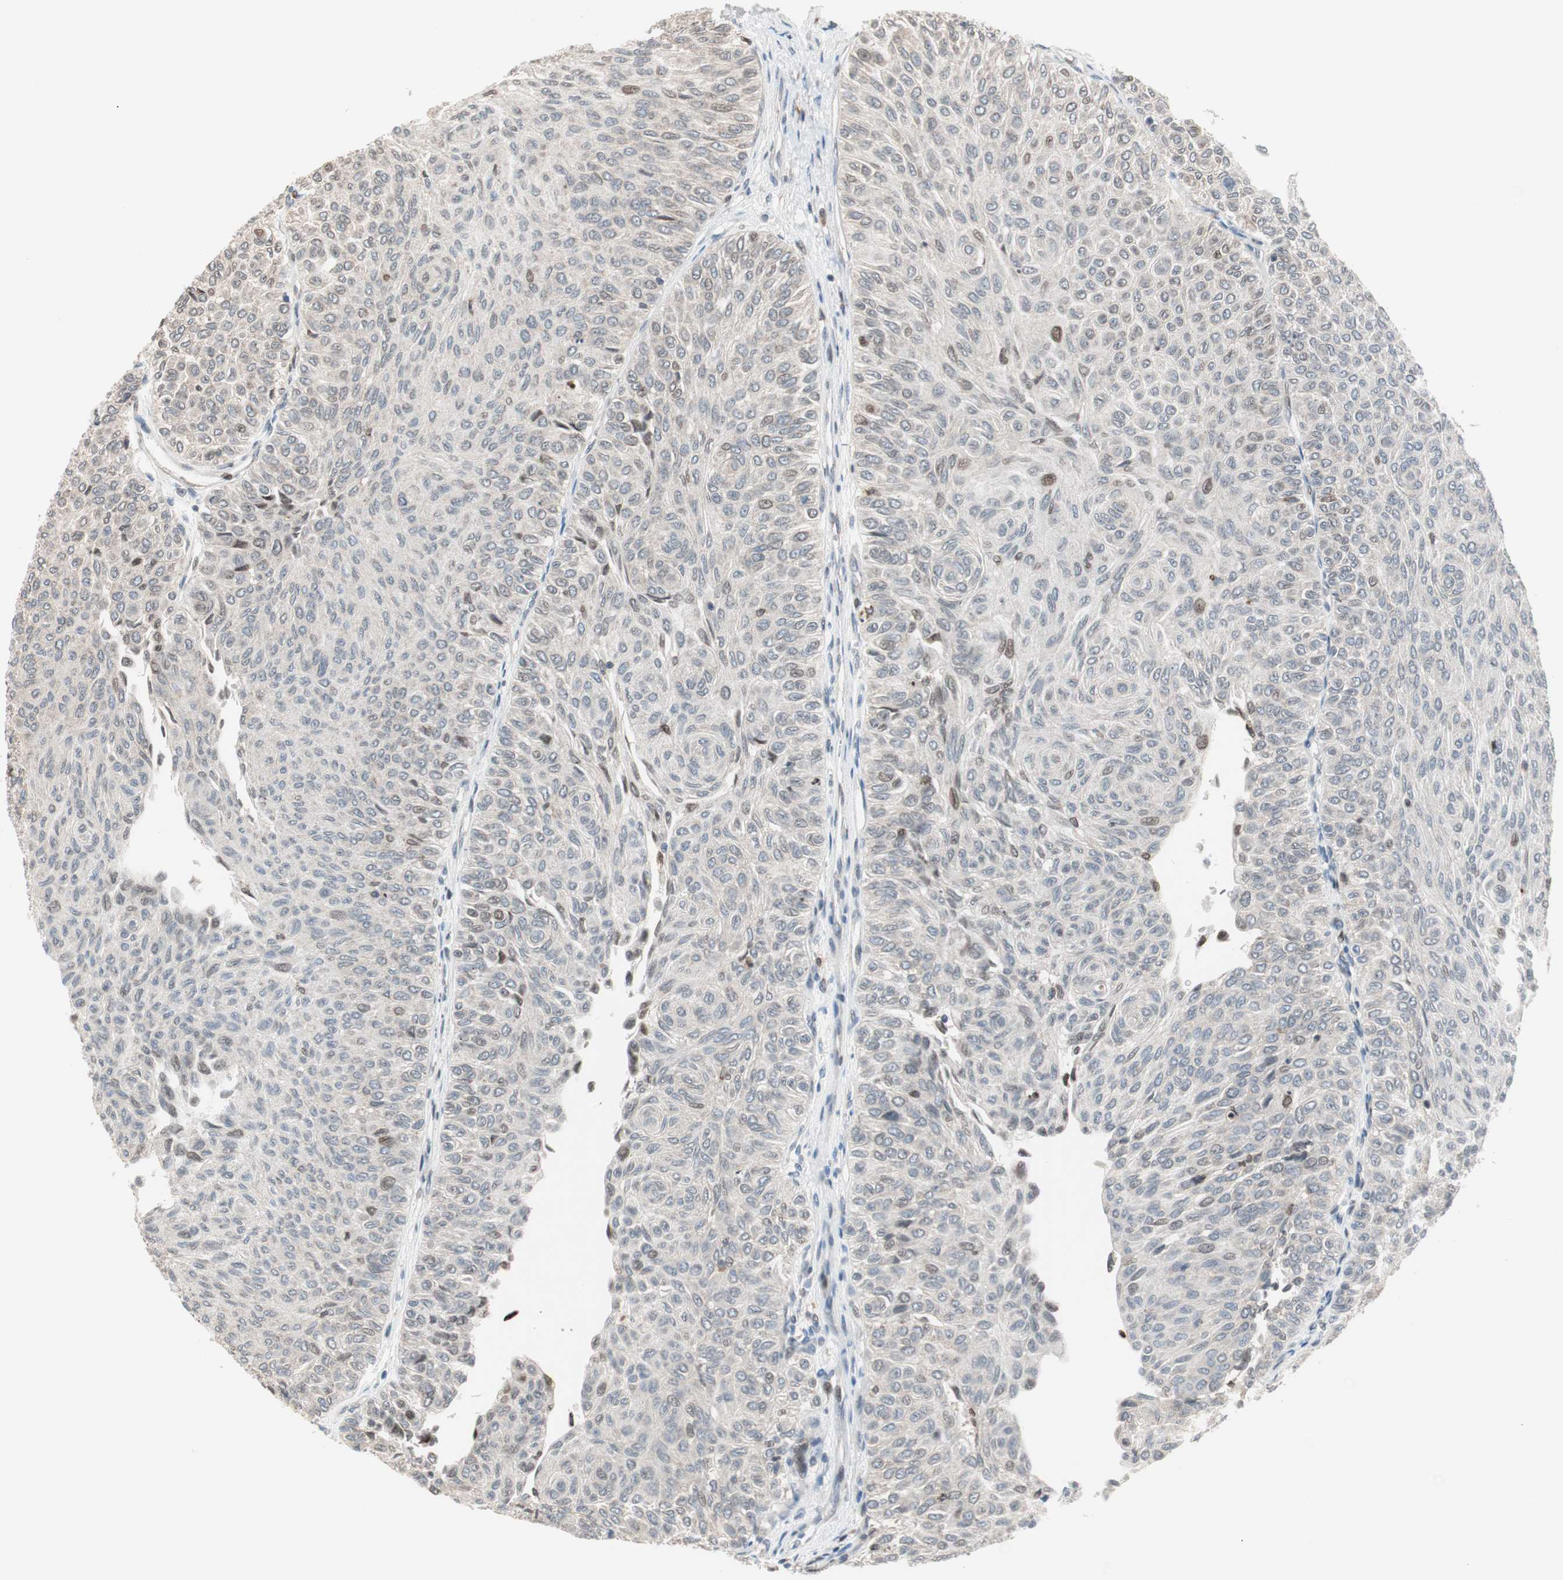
{"staining": {"intensity": "weak", "quantity": "<25%", "location": "nuclear"}, "tissue": "urothelial cancer", "cell_type": "Tumor cells", "image_type": "cancer", "snomed": [{"axis": "morphology", "description": "Urothelial carcinoma, Low grade"}, {"axis": "topography", "description": "Urinary bladder"}], "caption": "This photomicrograph is of low-grade urothelial carcinoma stained with IHC to label a protein in brown with the nuclei are counter-stained blue. There is no expression in tumor cells.", "gene": "POLH", "patient": {"sex": "male", "age": 78}}